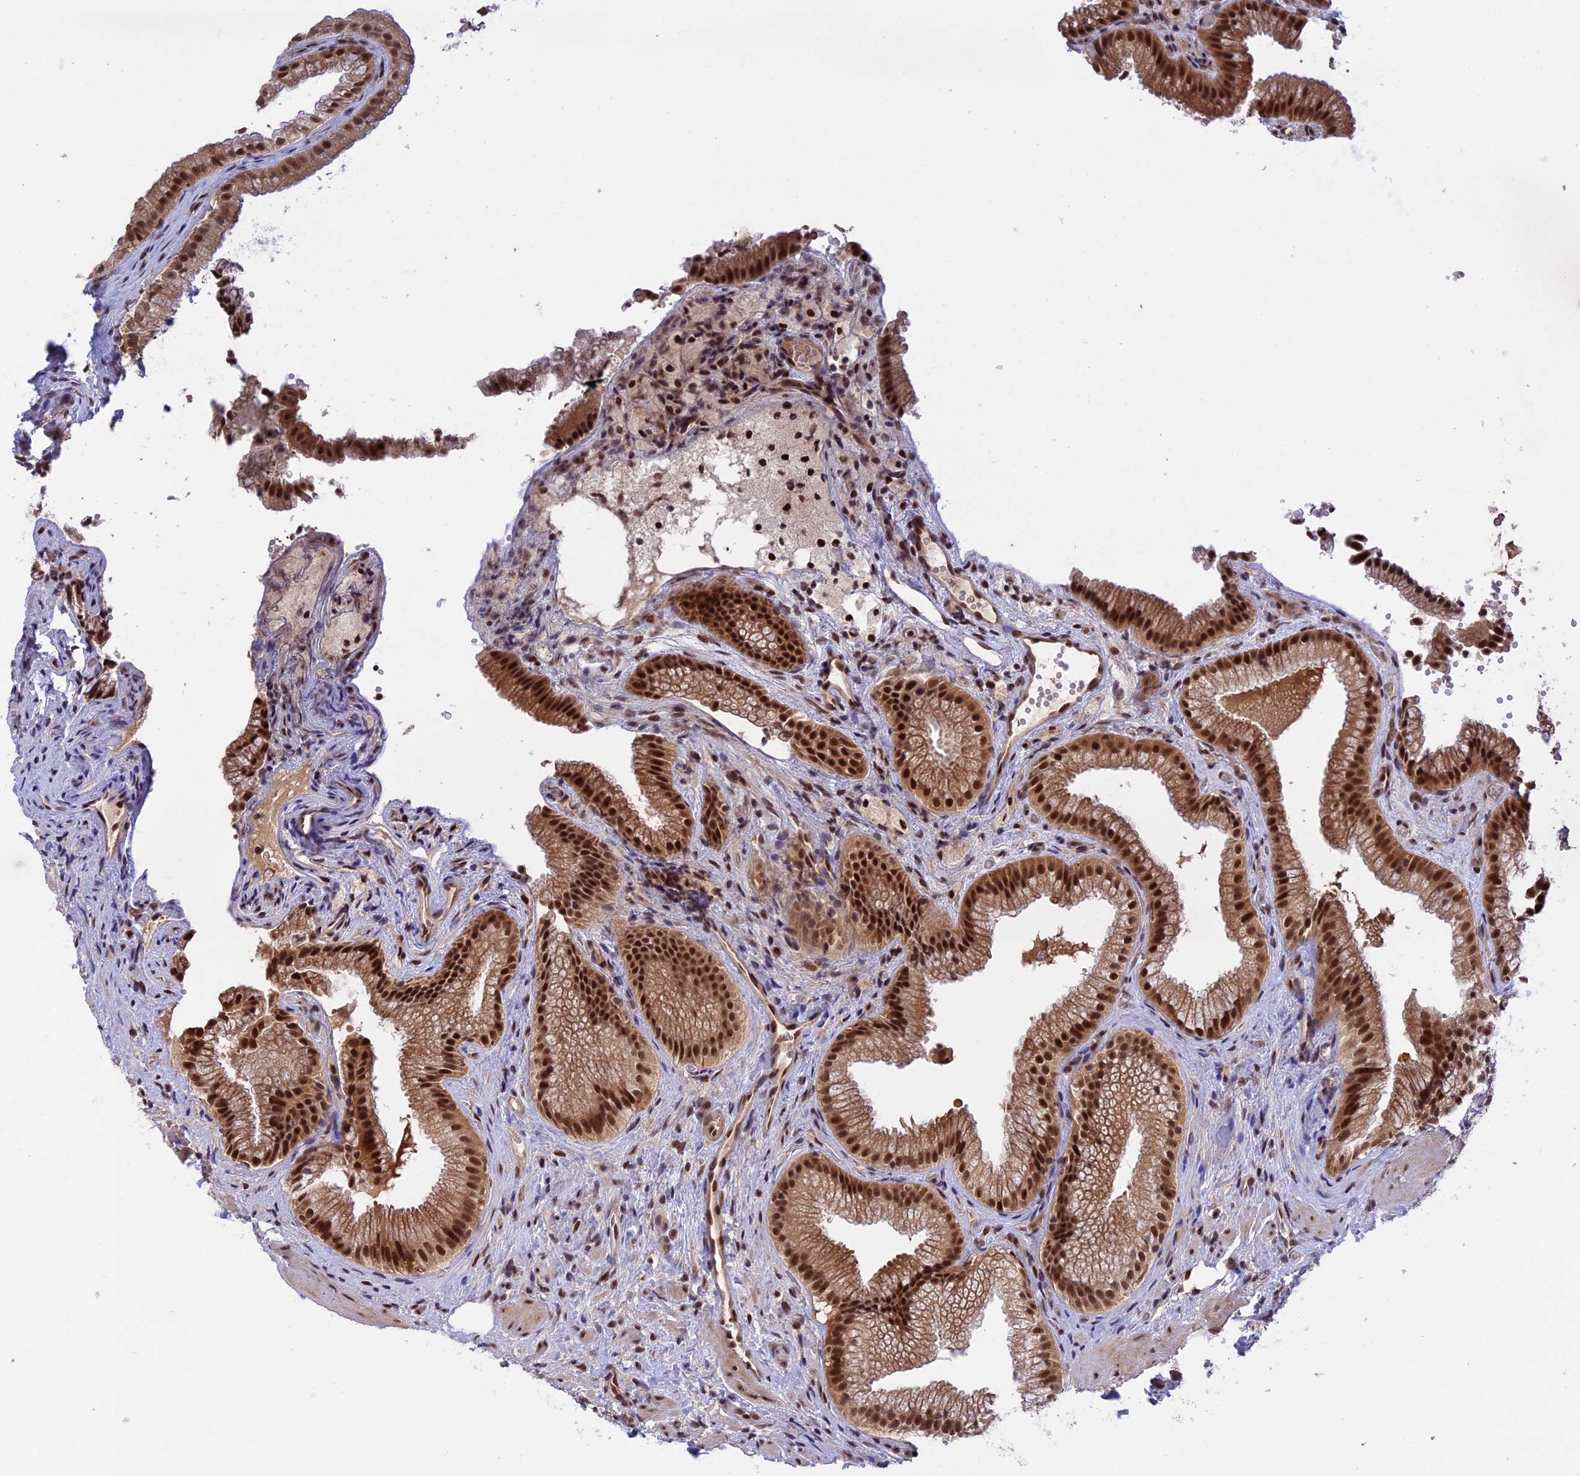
{"staining": {"intensity": "strong", "quantity": ">75%", "location": "cytoplasmic/membranous,nuclear"}, "tissue": "gallbladder", "cell_type": "Glandular cells", "image_type": "normal", "snomed": [{"axis": "morphology", "description": "Normal tissue, NOS"}, {"axis": "morphology", "description": "Inflammation, NOS"}, {"axis": "topography", "description": "Gallbladder"}], "caption": "Immunohistochemistry of normal human gallbladder displays high levels of strong cytoplasmic/membranous,nuclear positivity in about >75% of glandular cells.", "gene": "POLR2C", "patient": {"sex": "male", "age": 51}}